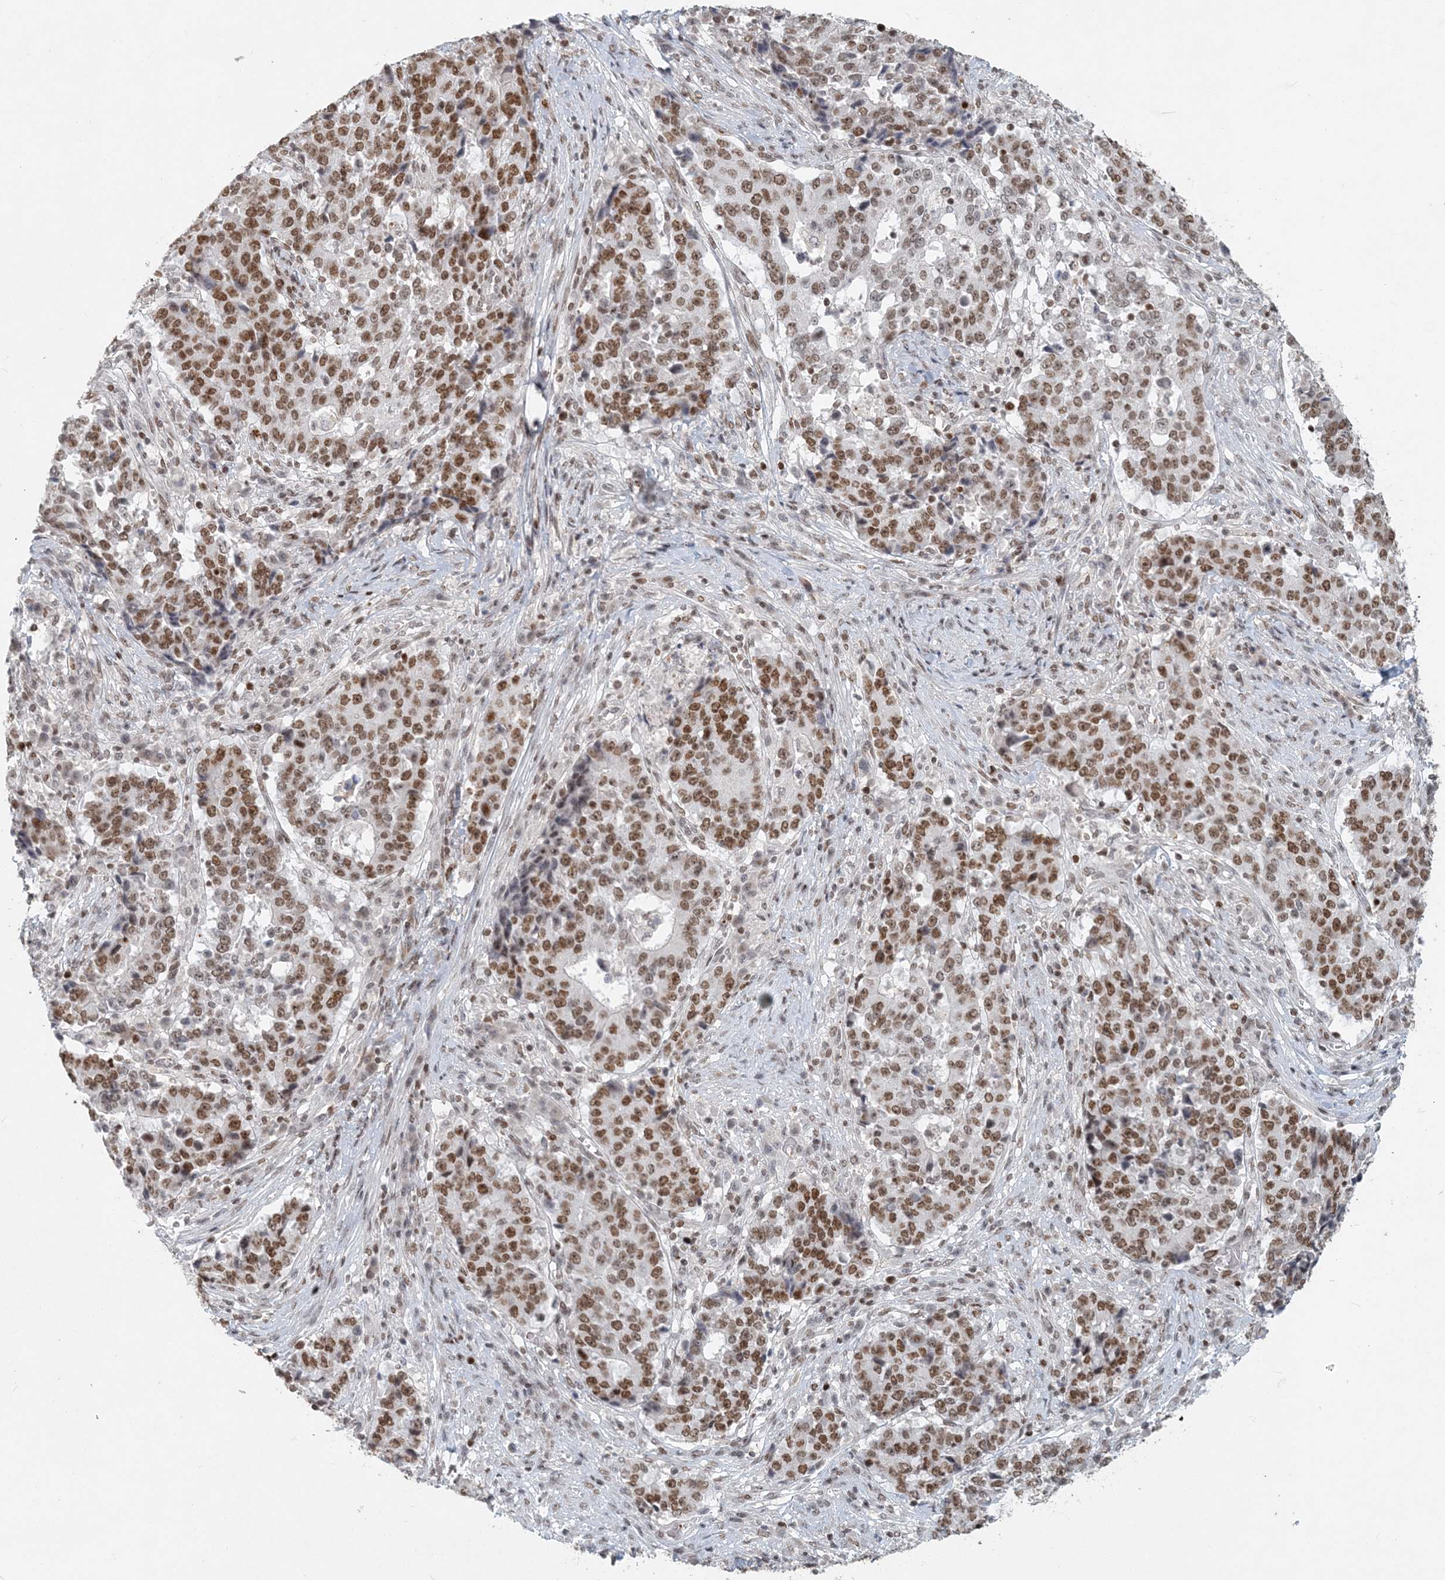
{"staining": {"intensity": "moderate", "quantity": ">75%", "location": "nuclear"}, "tissue": "stomach cancer", "cell_type": "Tumor cells", "image_type": "cancer", "snomed": [{"axis": "morphology", "description": "Adenocarcinoma, NOS"}, {"axis": "topography", "description": "Stomach"}], "caption": "The immunohistochemical stain labels moderate nuclear positivity in tumor cells of stomach adenocarcinoma tissue.", "gene": "BAZ1B", "patient": {"sex": "male", "age": 59}}